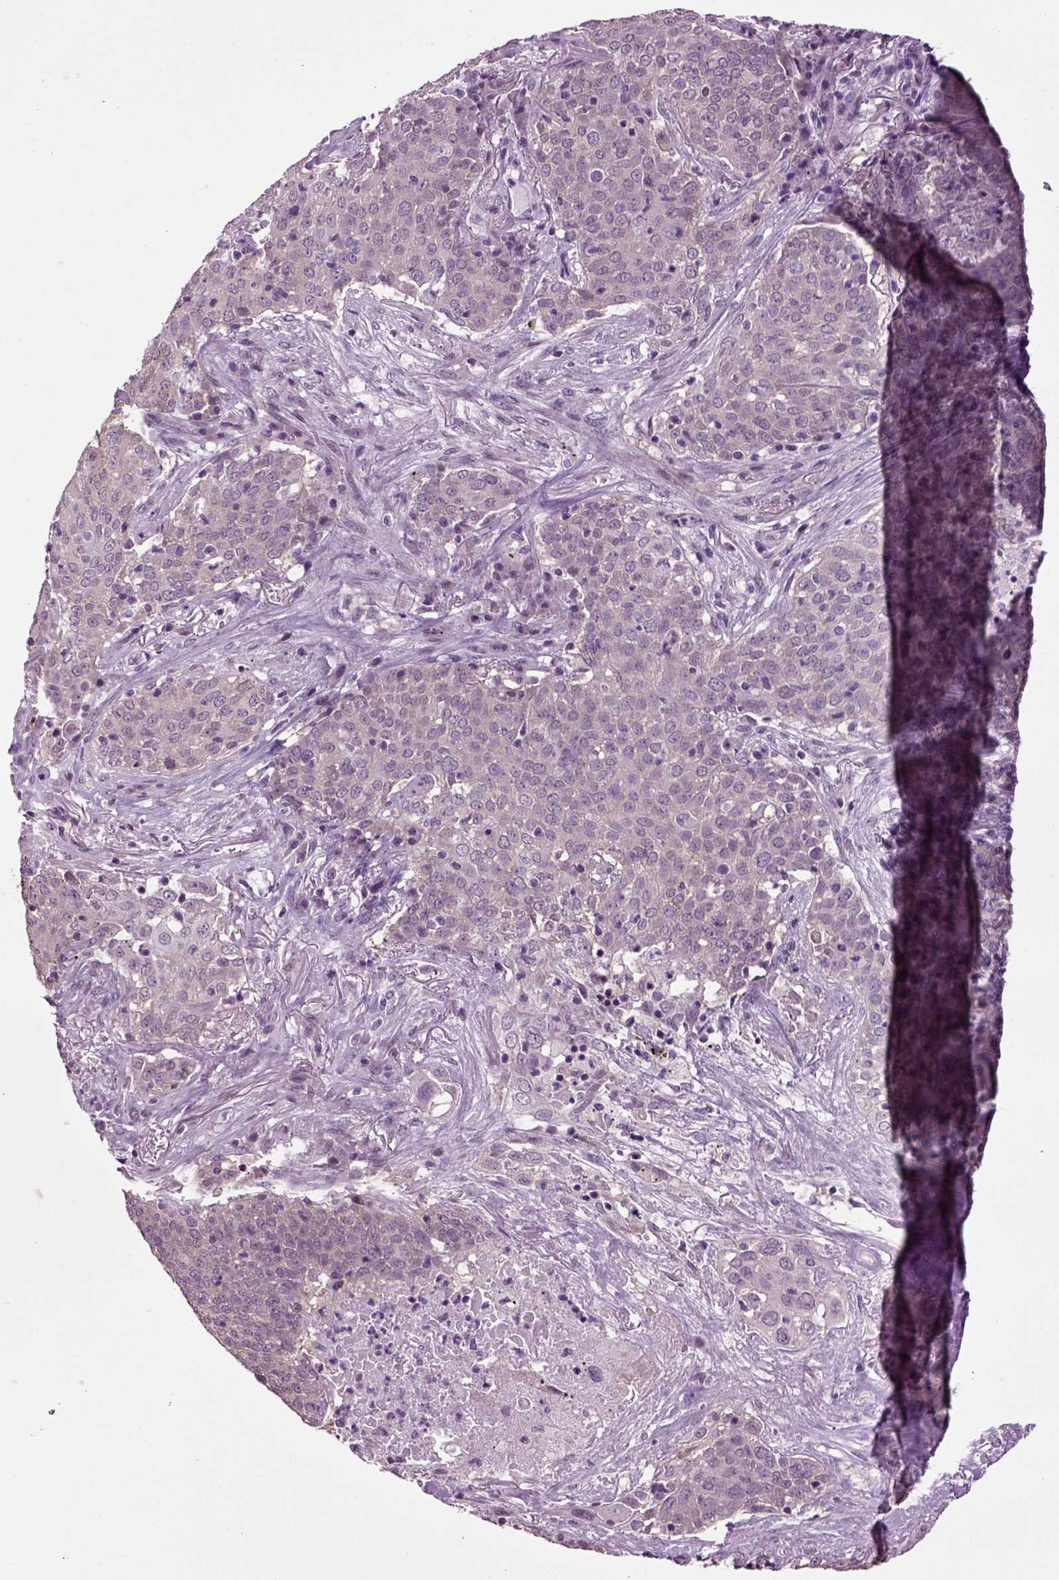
{"staining": {"intensity": "weak", "quantity": "25%-75%", "location": "cytoplasmic/membranous"}, "tissue": "lung cancer", "cell_type": "Tumor cells", "image_type": "cancer", "snomed": [{"axis": "morphology", "description": "Squamous cell carcinoma, NOS"}, {"axis": "topography", "description": "Lung"}], "caption": "Immunohistochemistry (IHC) staining of lung squamous cell carcinoma, which demonstrates low levels of weak cytoplasmic/membranous positivity in approximately 25%-75% of tumor cells indicating weak cytoplasmic/membranous protein expression. The staining was performed using DAB (brown) for protein detection and nuclei were counterstained in hematoxylin (blue).", "gene": "PLCH2", "patient": {"sex": "male", "age": 82}}